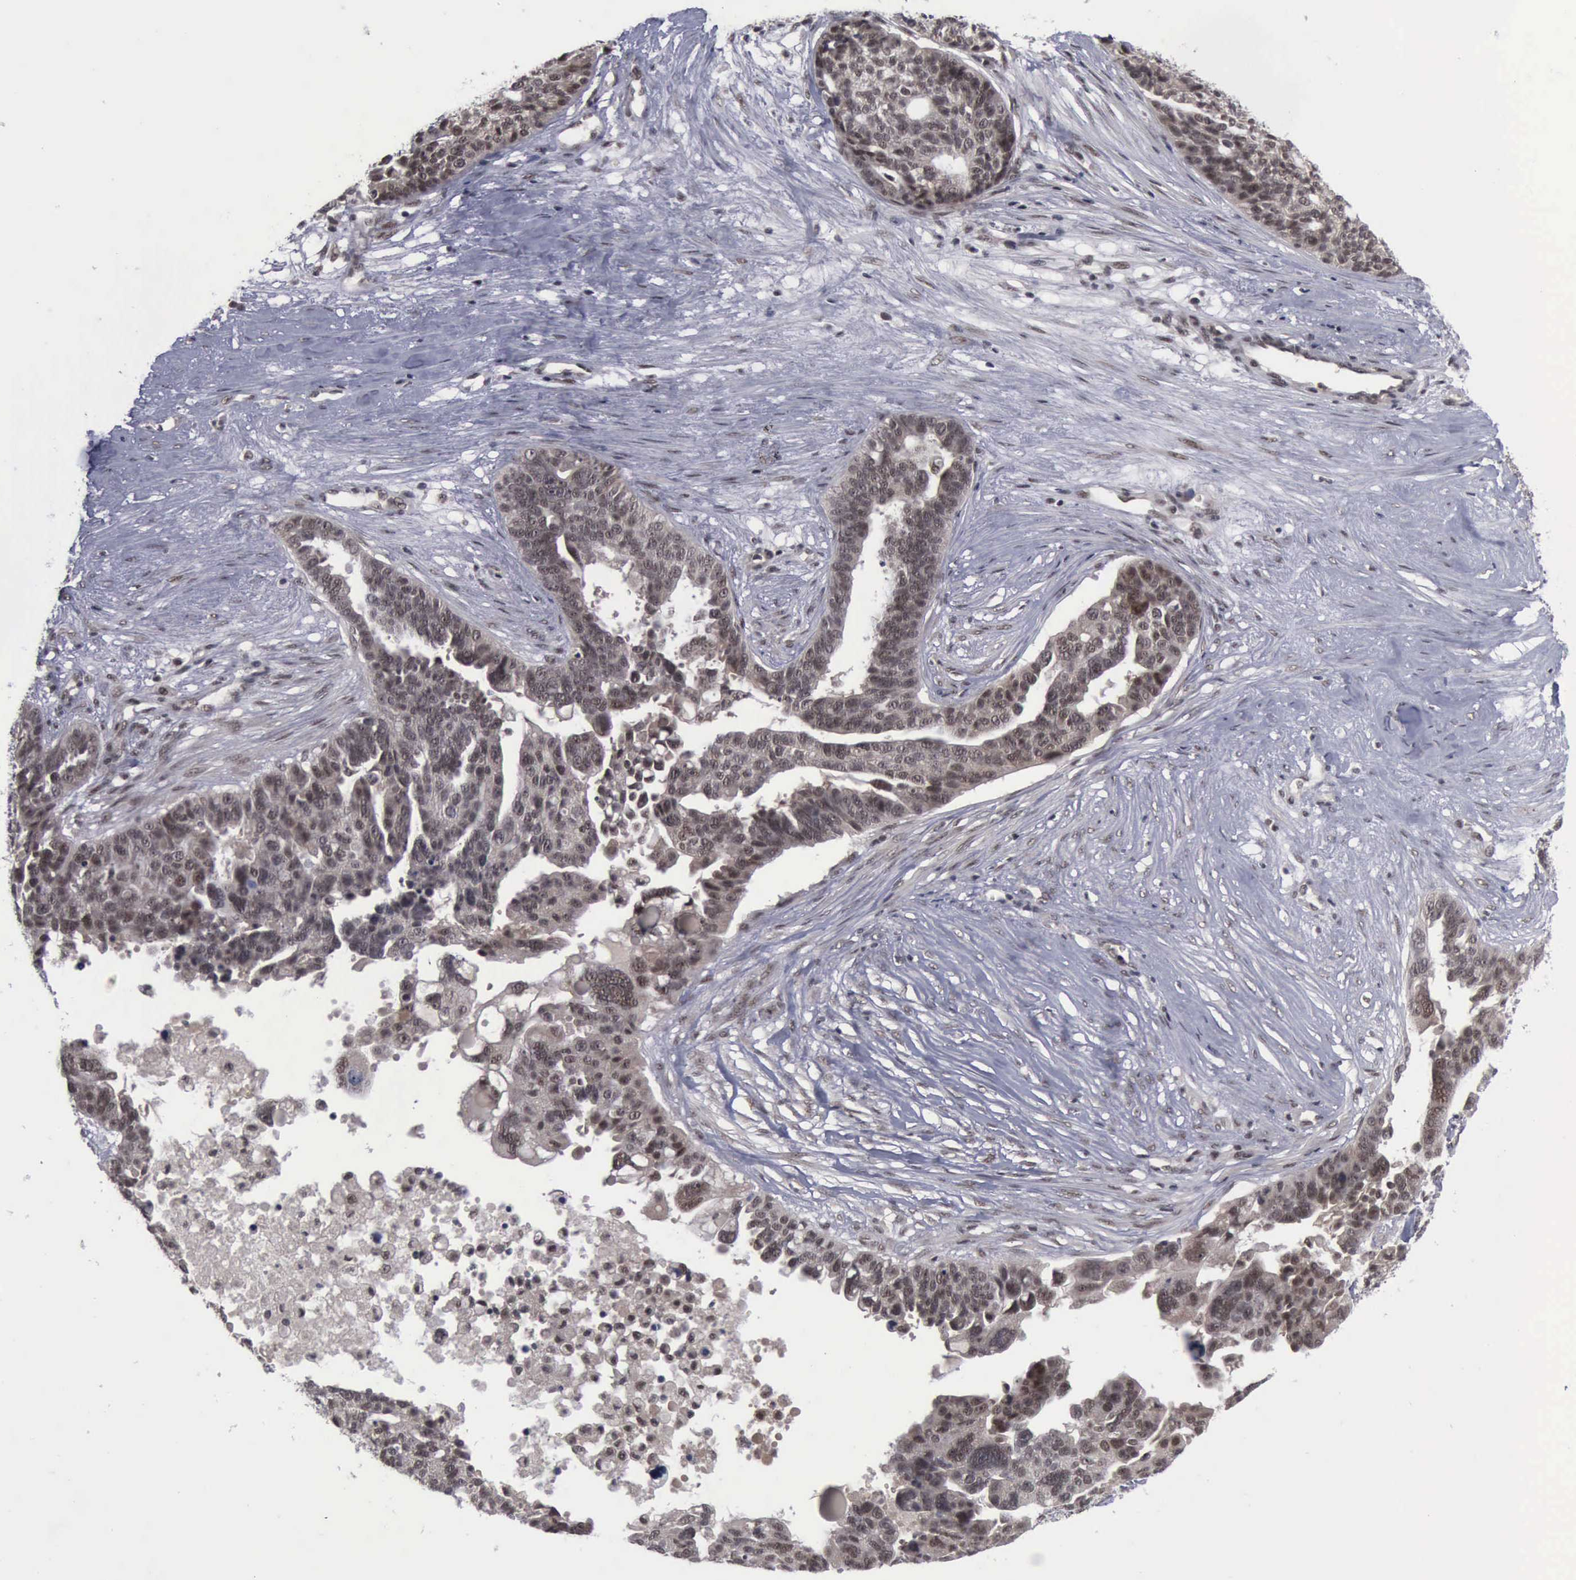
{"staining": {"intensity": "strong", "quantity": ">75%", "location": "cytoplasmic/membranous,nuclear"}, "tissue": "ovarian cancer", "cell_type": "Tumor cells", "image_type": "cancer", "snomed": [{"axis": "morphology", "description": "Cystadenocarcinoma, serous, NOS"}, {"axis": "topography", "description": "Ovary"}], "caption": "Serous cystadenocarcinoma (ovarian) was stained to show a protein in brown. There is high levels of strong cytoplasmic/membranous and nuclear staining in about >75% of tumor cells. Nuclei are stained in blue.", "gene": "ATM", "patient": {"sex": "female", "age": 59}}